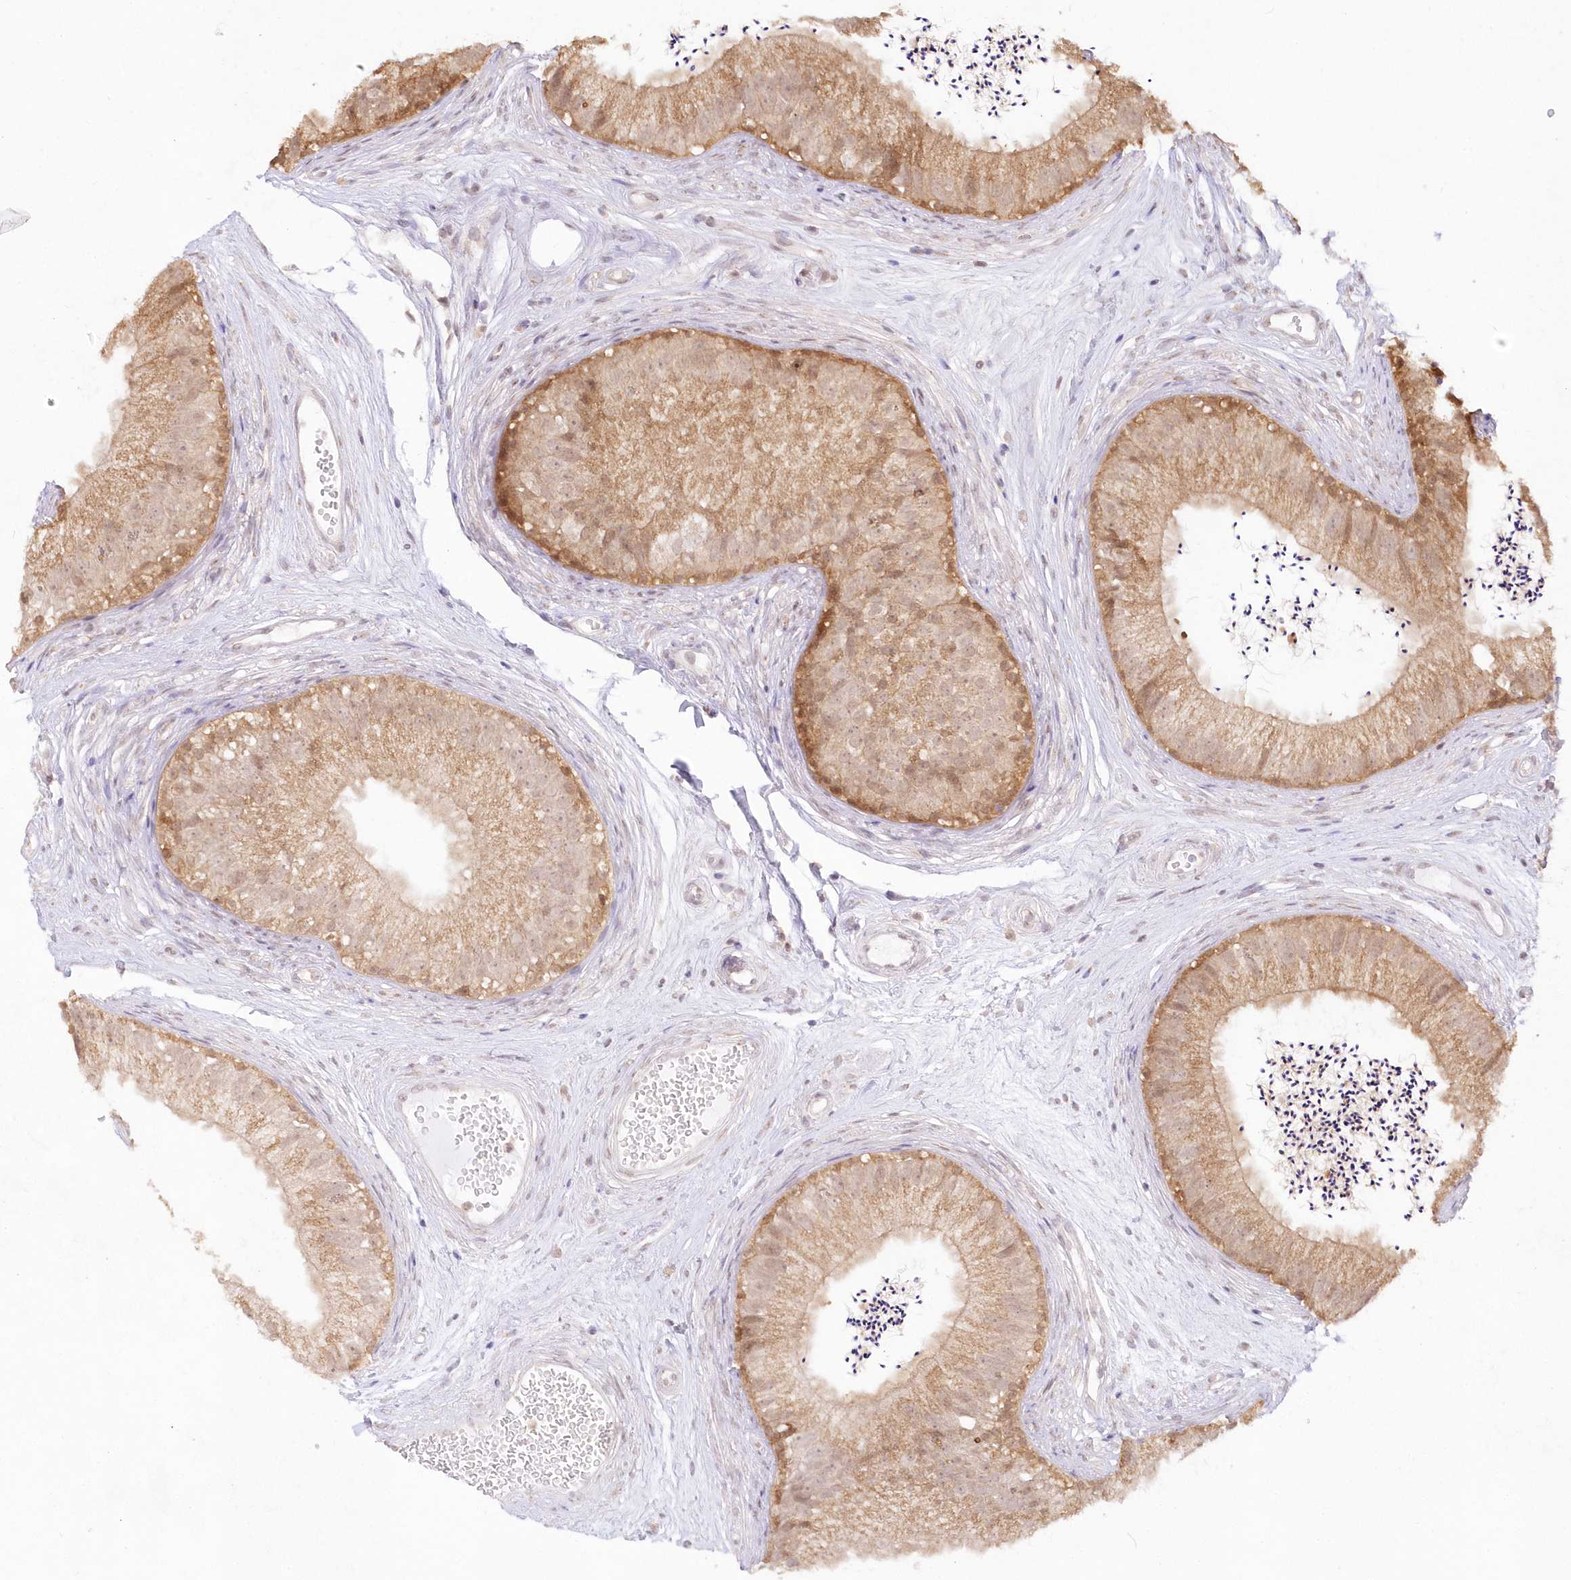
{"staining": {"intensity": "moderate", "quantity": ">75%", "location": "cytoplasmic/membranous,nuclear"}, "tissue": "epididymis", "cell_type": "Glandular cells", "image_type": "normal", "snomed": [{"axis": "morphology", "description": "Normal tissue, NOS"}, {"axis": "topography", "description": "Epididymis"}], "caption": "About >75% of glandular cells in normal human epididymis show moderate cytoplasmic/membranous,nuclear protein positivity as visualized by brown immunohistochemical staining.", "gene": "RNPEP", "patient": {"sex": "male", "age": 77}}